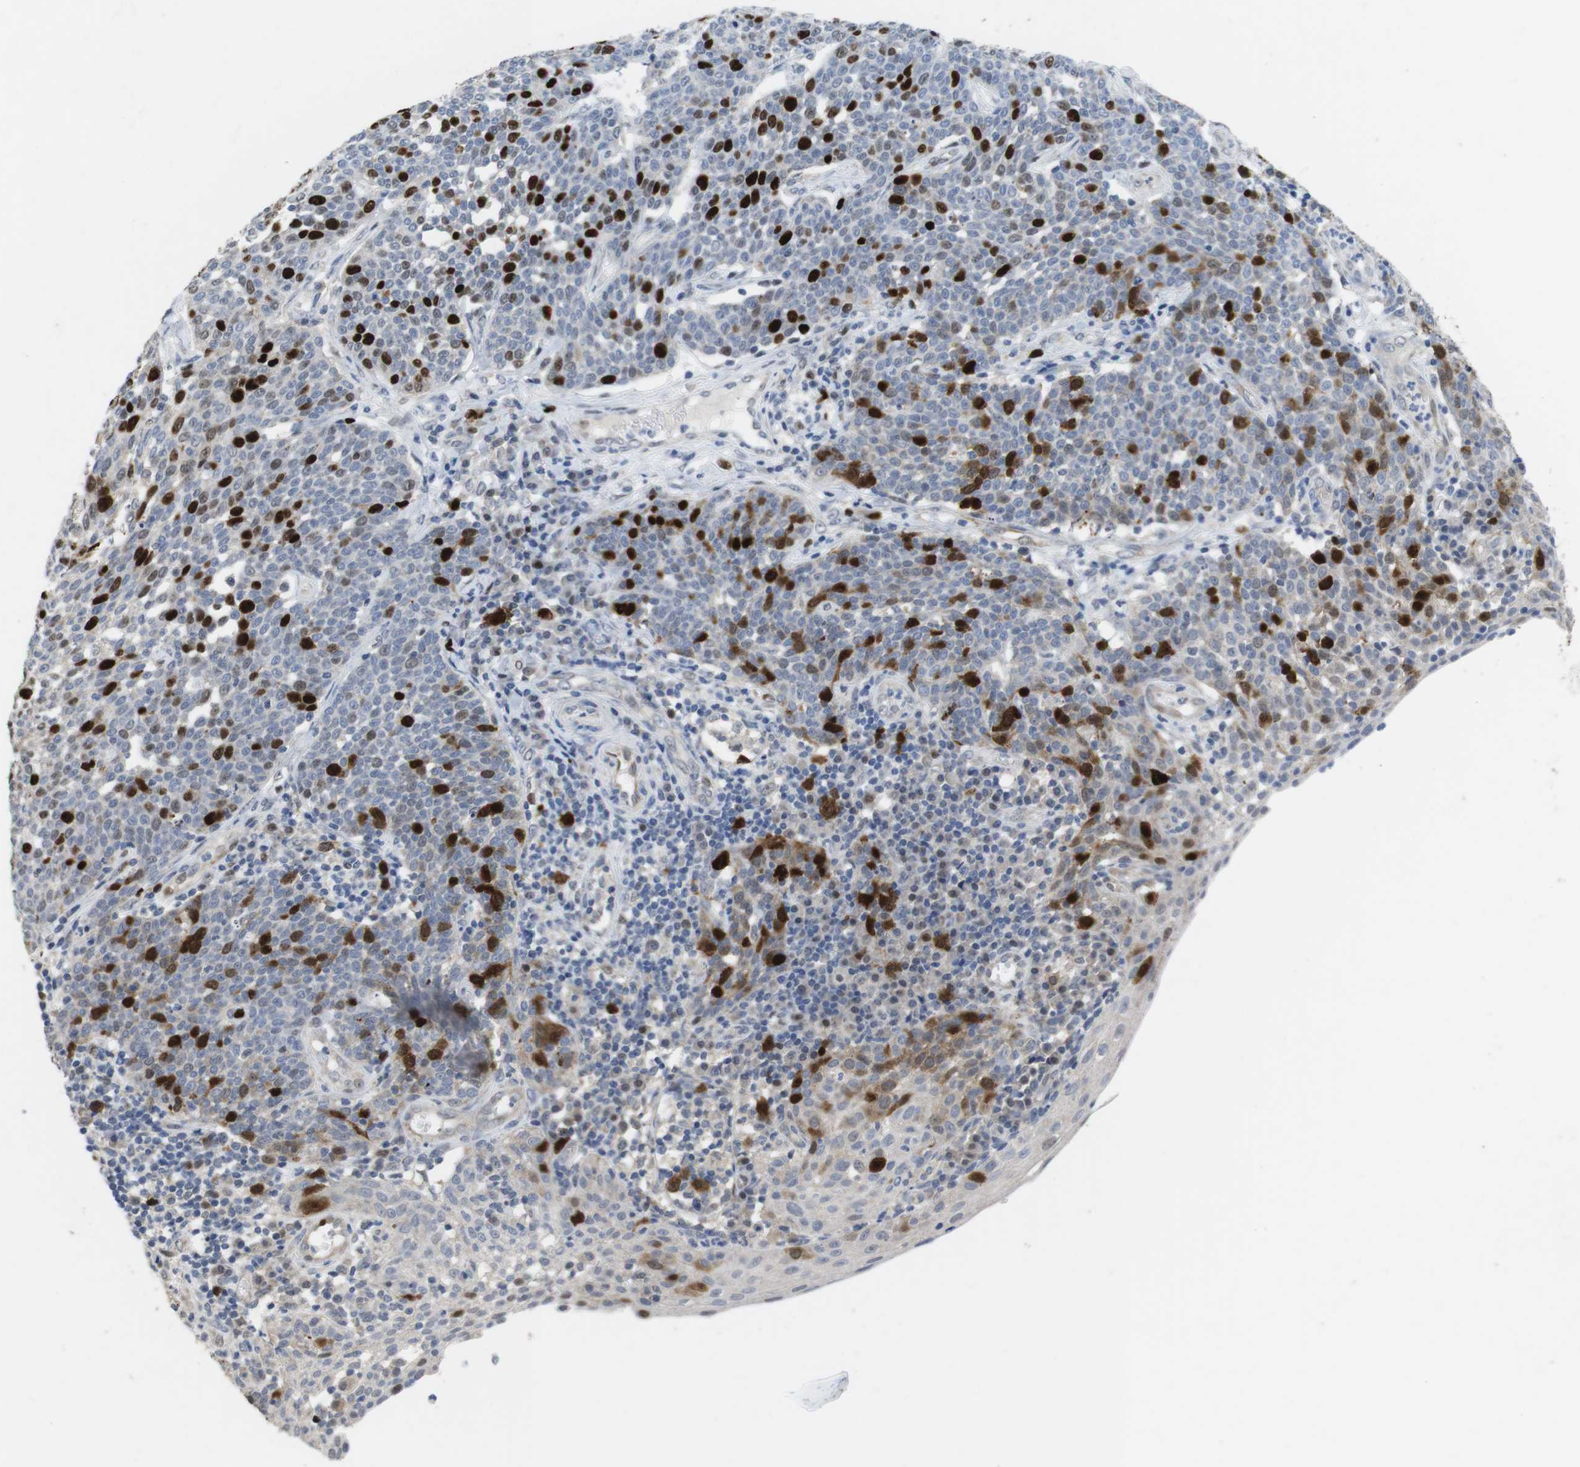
{"staining": {"intensity": "strong", "quantity": "<25%", "location": "nuclear"}, "tissue": "cervical cancer", "cell_type": "Tumor cells", "image_type": "cancer", "snomed": [{"axis": "morphology", "description": "Squamous cell carcinoma, NOS"}, {"axis": "topography", "description": "Cervix"}], "caption": "The immunohistochemical stain shows strong nuclear expression in tumor cells of cervical squamous cell carcinoma tissue.", "gene": "KPNA2", "patient": {"sex": "female", "age": 34}}